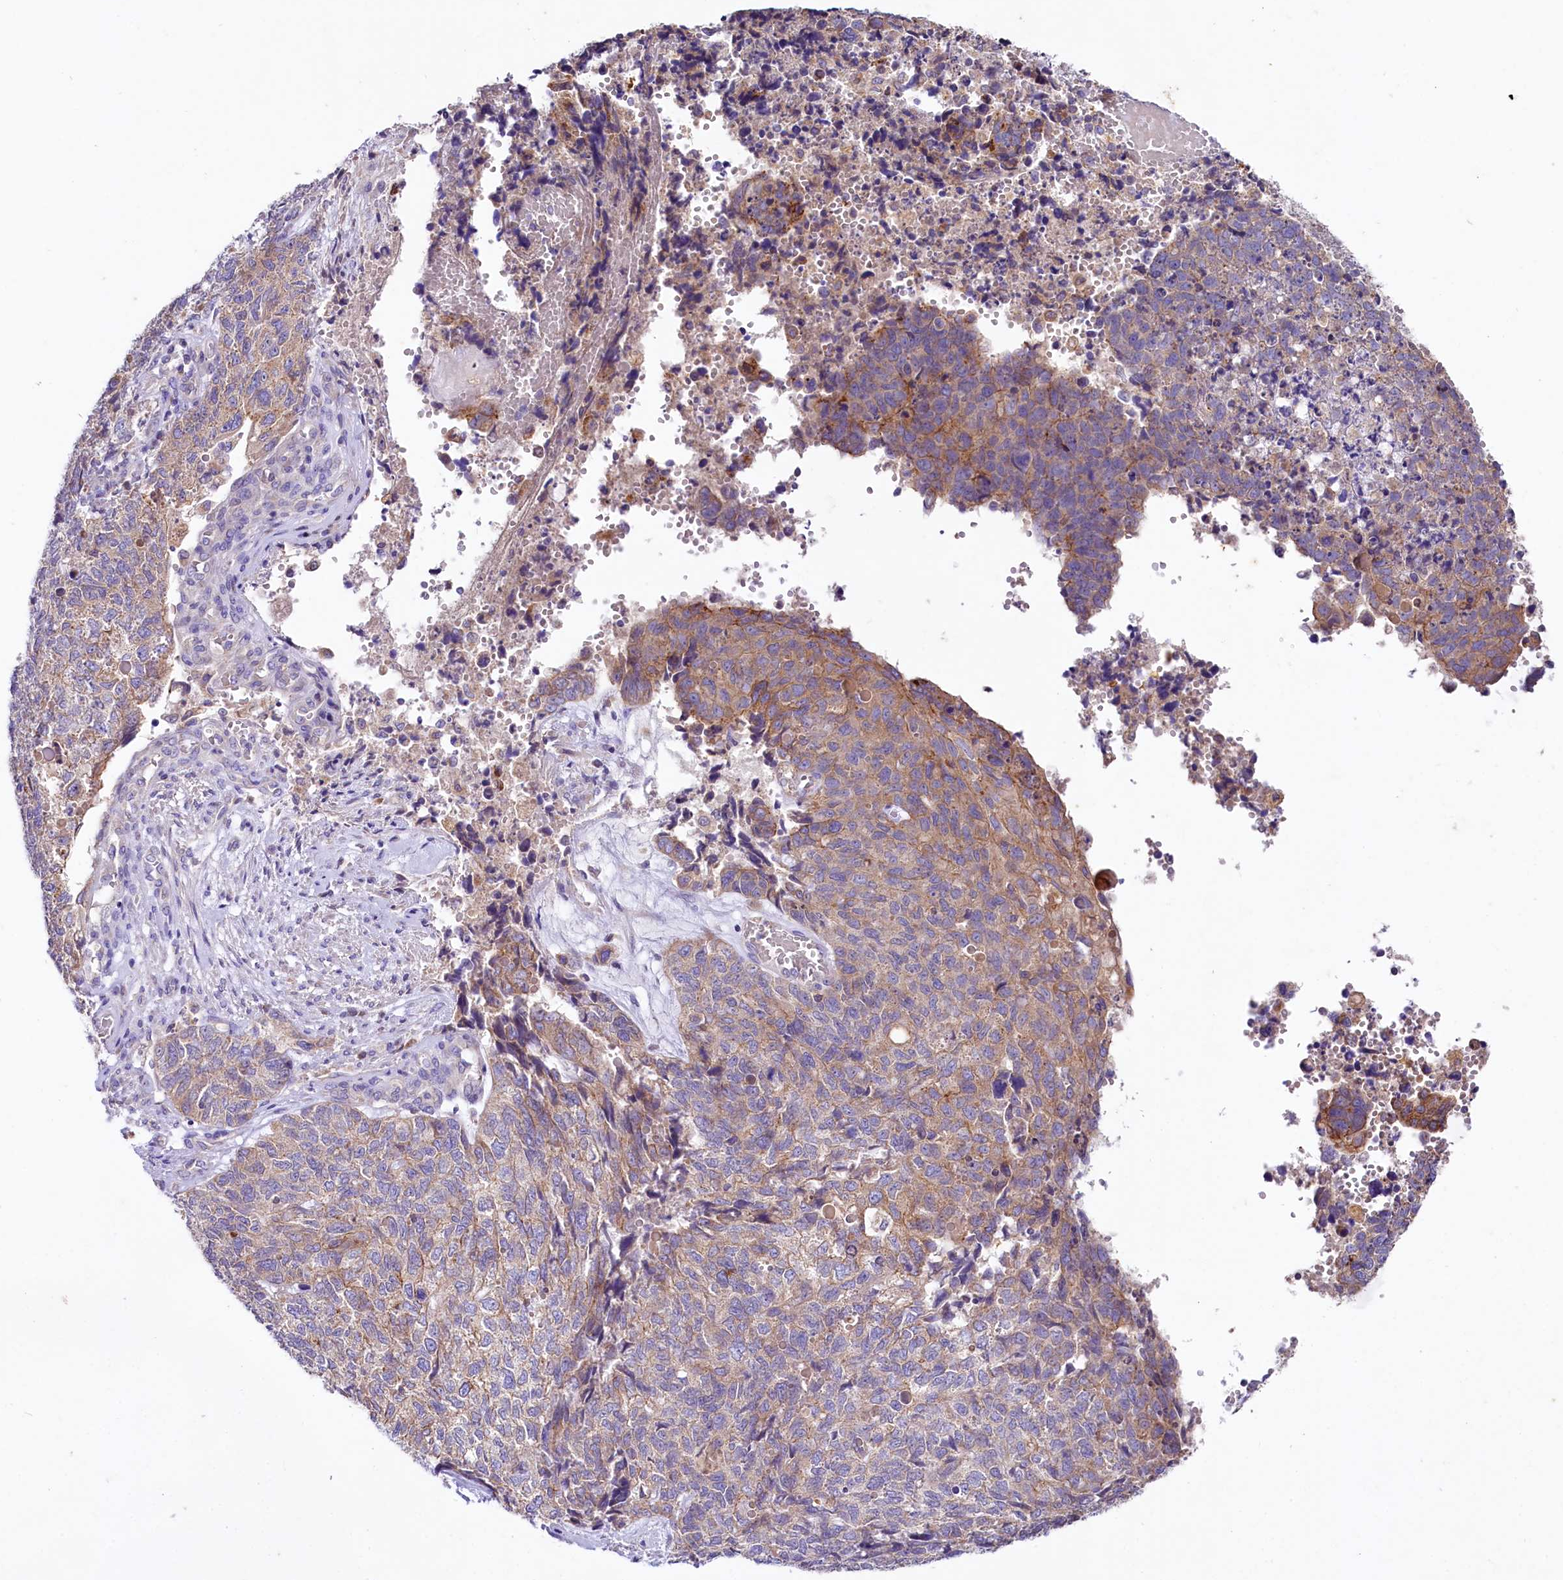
{"staining": {"intensity": "moderate", "quantity": "25%-75%", "location": "cytoplasmic/membranous"}, "tissue": "cervical cancer", "cell_type": "Tumor cells", "image_type": "cancer", "snomed": [{"axis": "morphology", "description": "Squamous cell carcinoma, NOS"}, {"axis": "topography", "description": "Cervix"}], "caption": "Immunohistochemical staining of cervical squamous cell carcinoma displays medium levels of moderate cytoplasmic/membranous protein staining in approximately 25%-75% of tumor cells.", "gene": "SACM1L", "patient": {"sex": "female", "age": 63}}